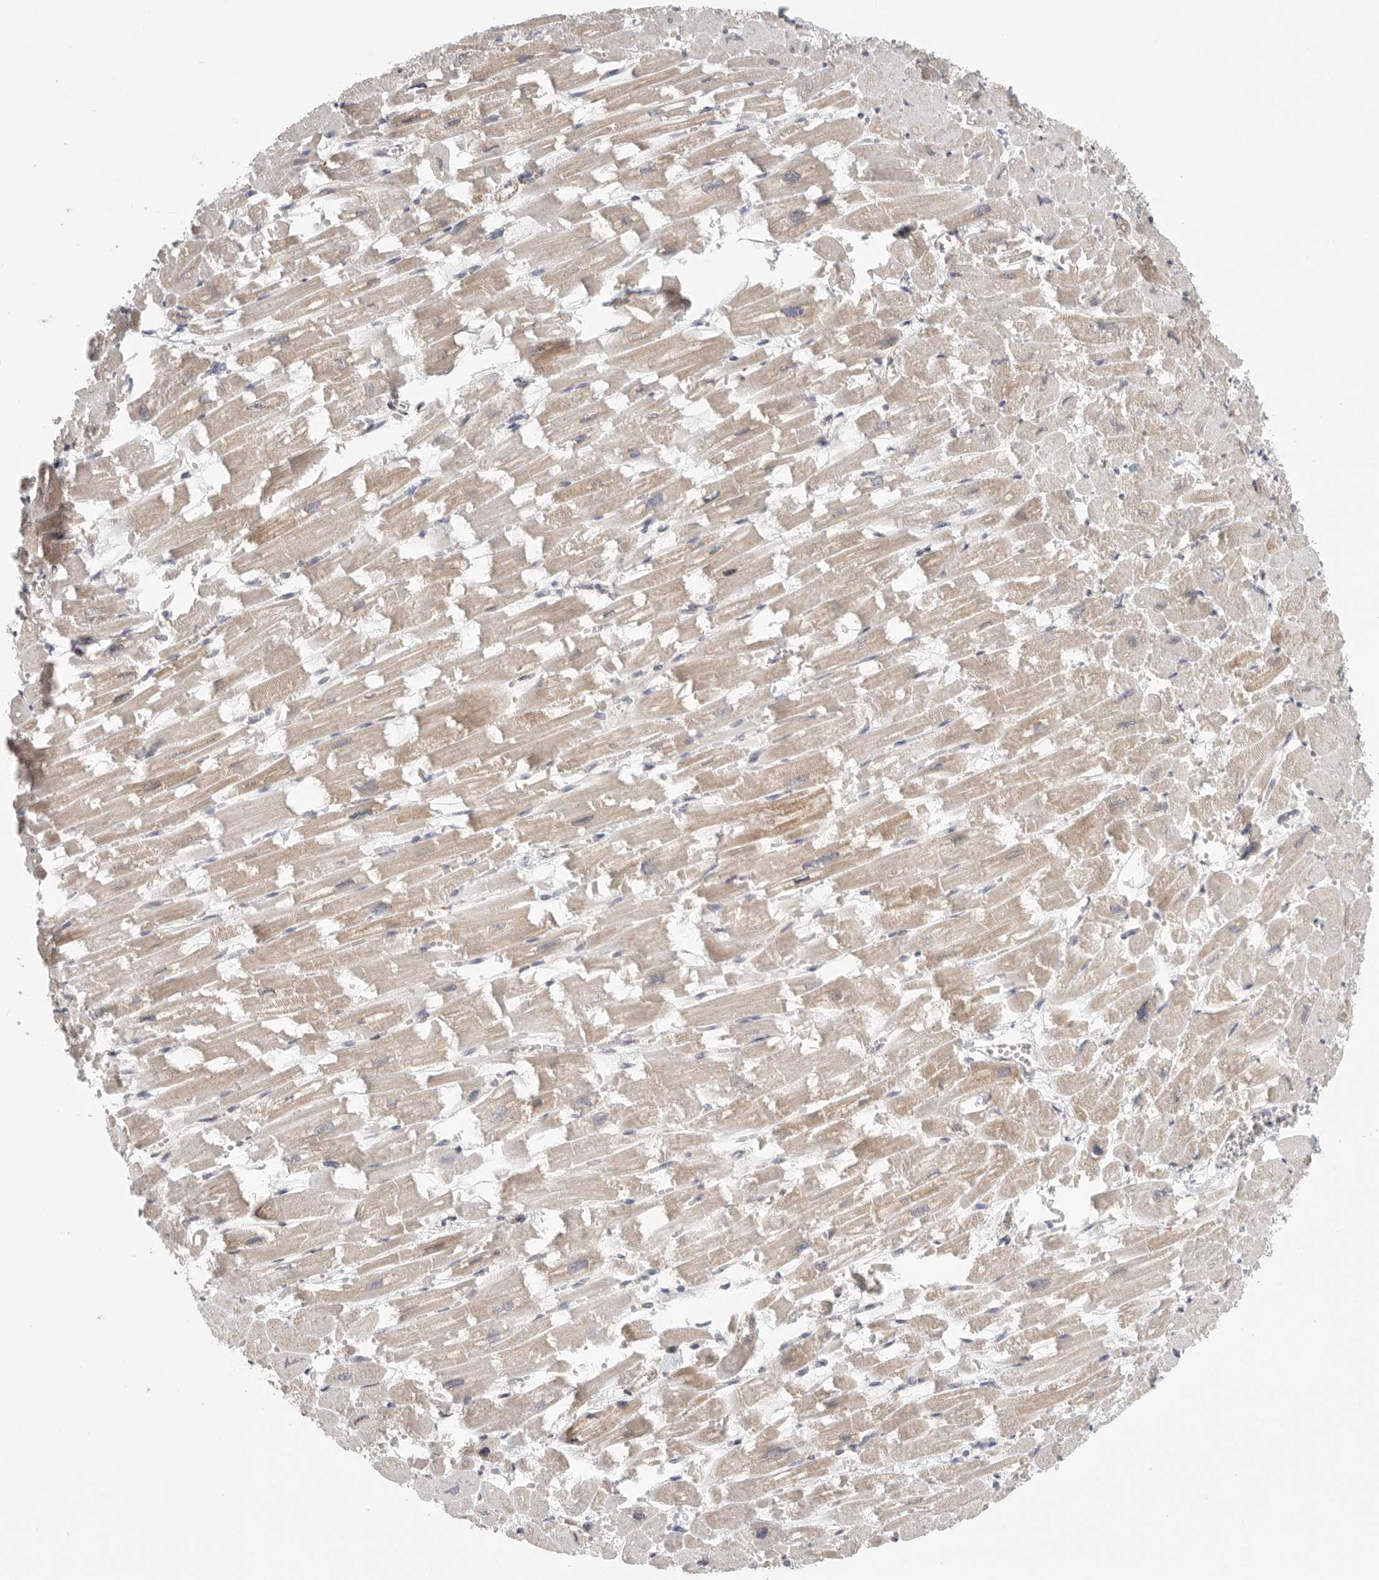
{"staining": {"intensity": "weak", "quantity": ">75%", "location": "cytoplasmic/membranous"}, "tissue": "heart muscle", "cell_type": "Cardiomyocytes", "image_type": "normal", "snomed": [{"axis": "morphology", "description": "Normal tissue, NOS"}, {"axis": "topography", "description": "Heart"}], "caption": "The image shows a brown stain indicating the presence of a protein in the cytoplasmic/membranous of cardiomyocytes in heart muscle.", "gene": "FKBP8", "patient": {"sex": "male", "age": 54}}